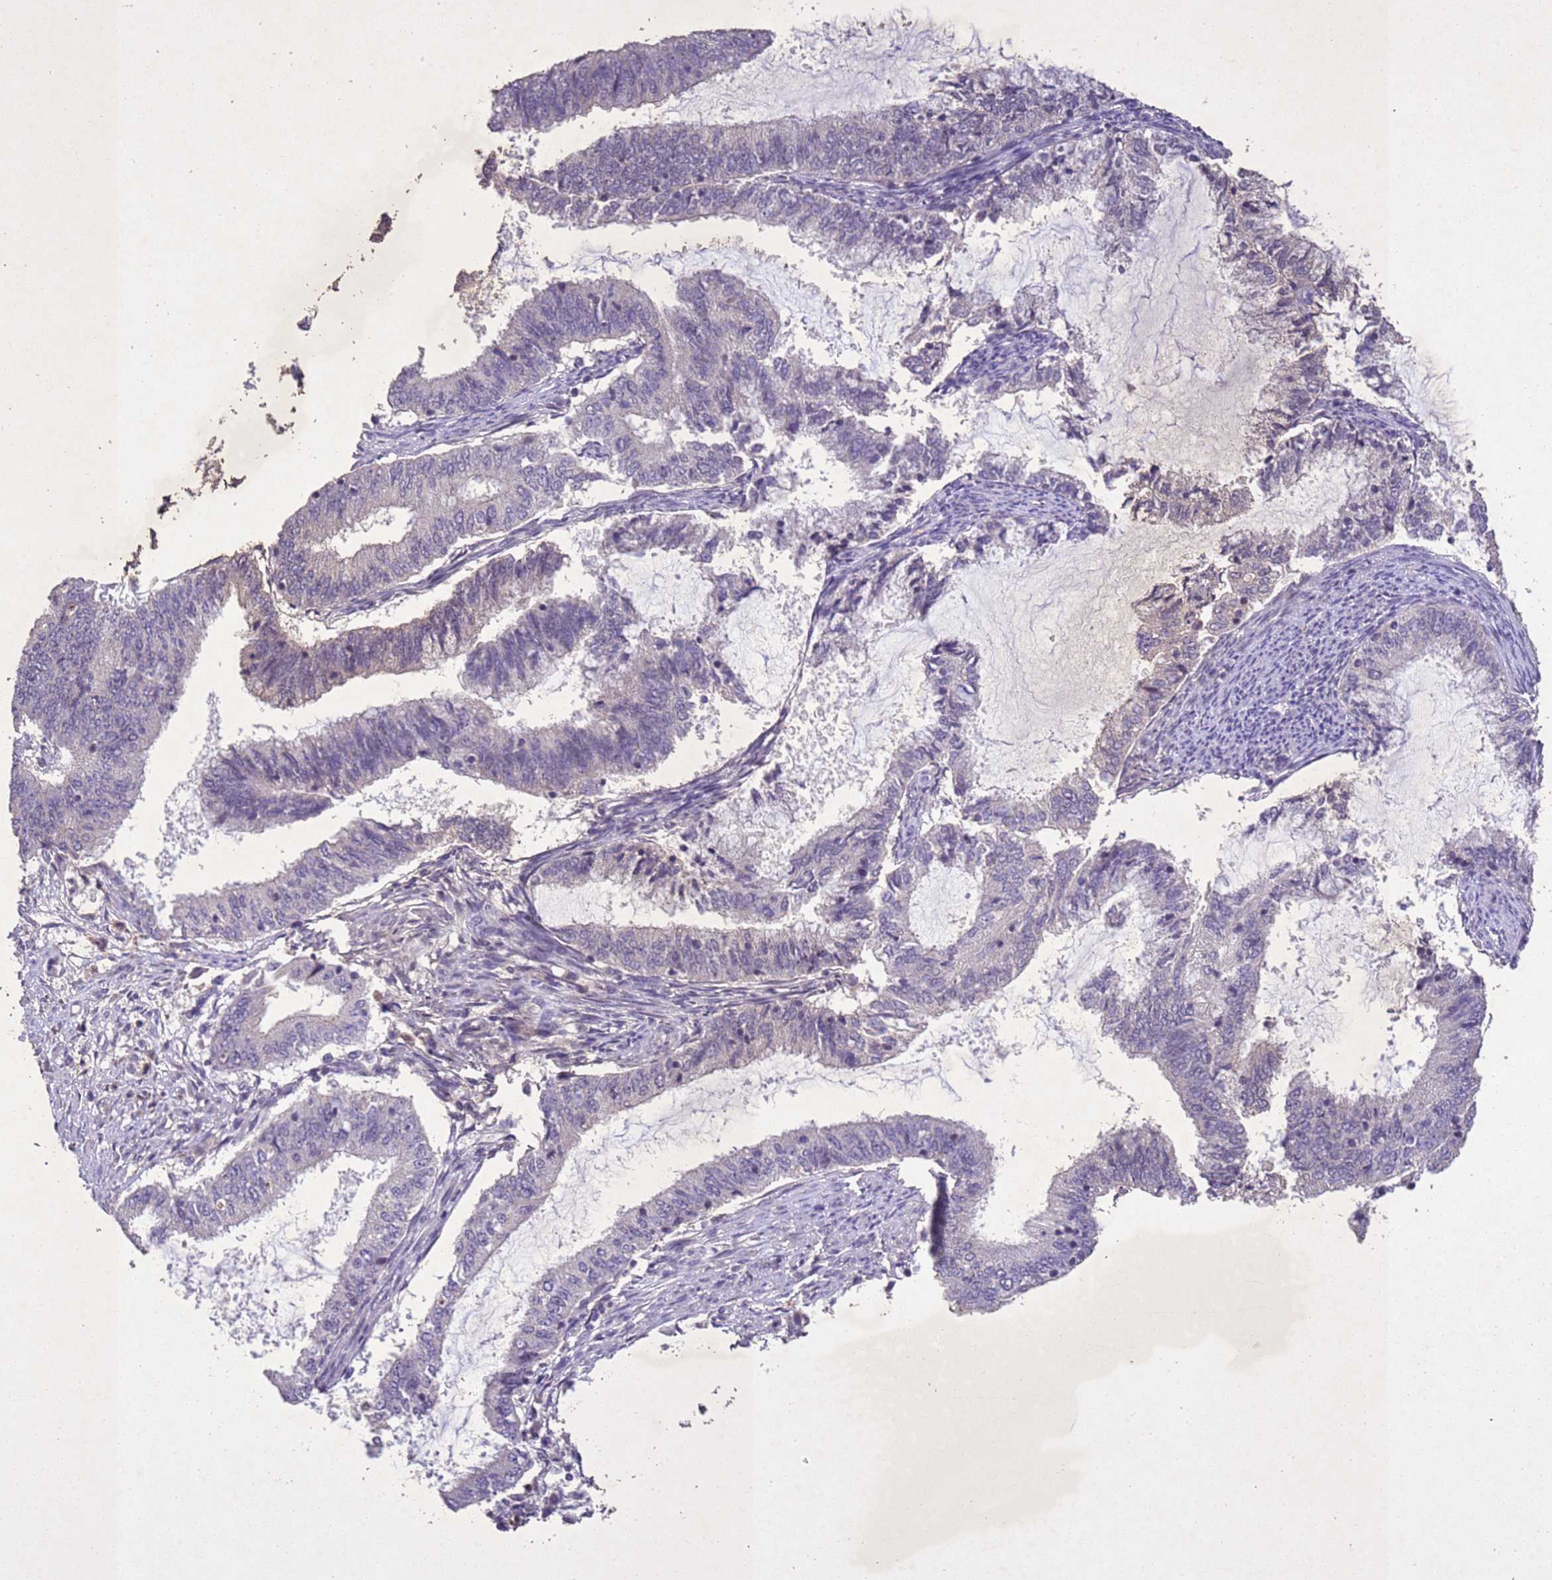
{"staining": {"intensity": "negative", "quantity": "none", "location": "none"}, "tissue": "endometrial cancer", "cell_type": "Tumor cells", "image_type": "cancer", "snomed": [{"axis": "morphology", "description": "Adenocarcinoma, NOS"}, {"axis": "topography", "description": "Endometrium"}], "caption": "High magnification brightfield microscopy of endometrial cancer (adenocarcinoma) stained with DAB (3,3'-diaminobenzidine) (brown) and counterstained with hematoxylin (blue): tumor cells show no significant positivity.", "gene": "NLRP11", "patient": {"sex": "female", "age": 51}}